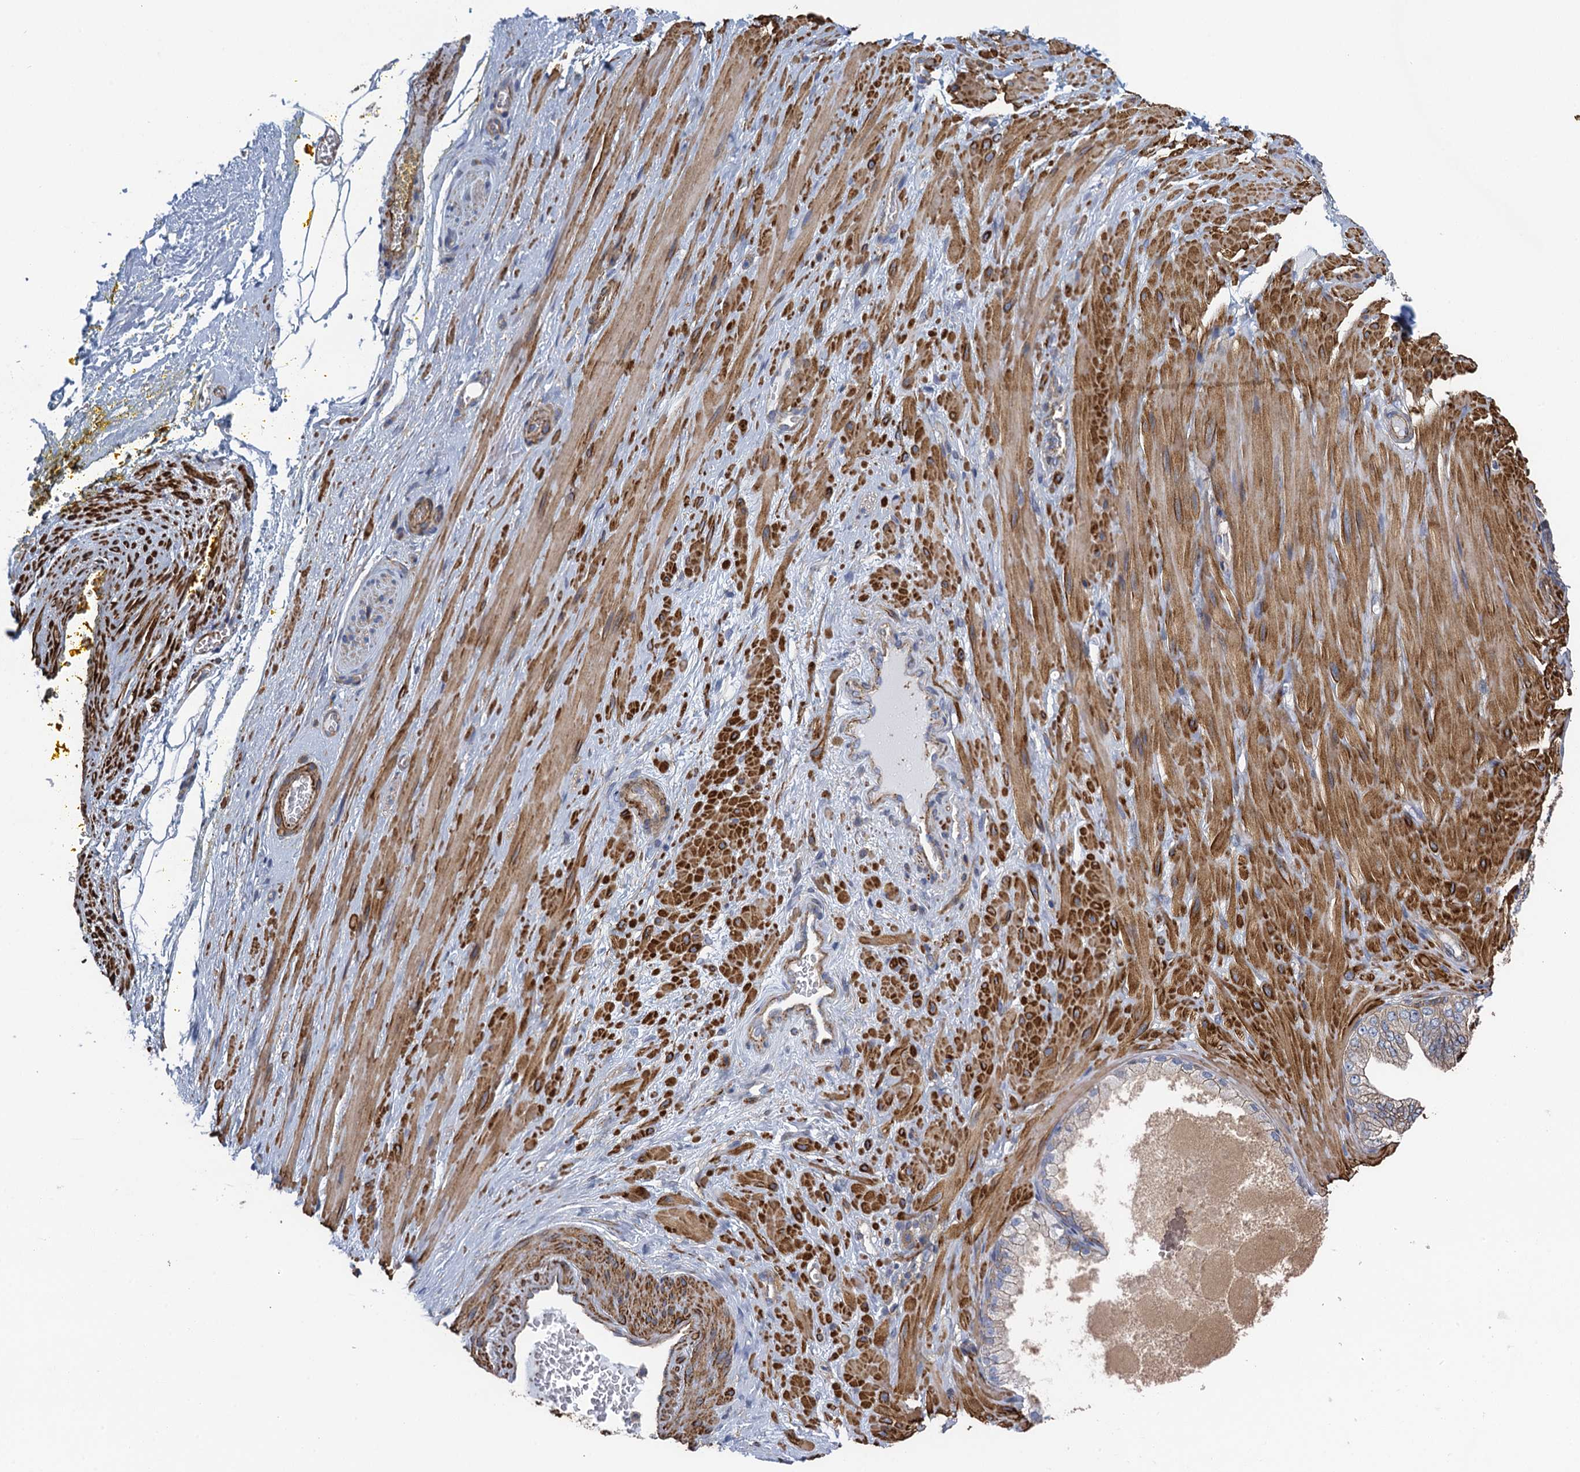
{"staining": {"intensity": "negative", "quantity": "none", "location": "none"}, "tissue": "adipose tissue", "cell_type": "Adipocytes", "image_type": "normal", "snomed": [{"axis": "morphology", "description": "Normal tissue, NOS"}, {"axis": "morphology", "description": "Adenocarcinoma, Low grade"}, {"axis": "topography", "description": "Prostate"}, {"axis": "topography", "description": "Peripheral nerve tissue"}], "caption": "Immunohistochemistry photomicrograph of normal human adipose tissue stained for a protein (brown), which shows no positivity in adipocytes. The staining was performed using DAB to visualize the protein expression in brown, while the nuclei were stained in blue with hematoxylin (Magnification: 20x).", "gene": "PROSER2", "patient": {"sex": "male", "age": 63}}